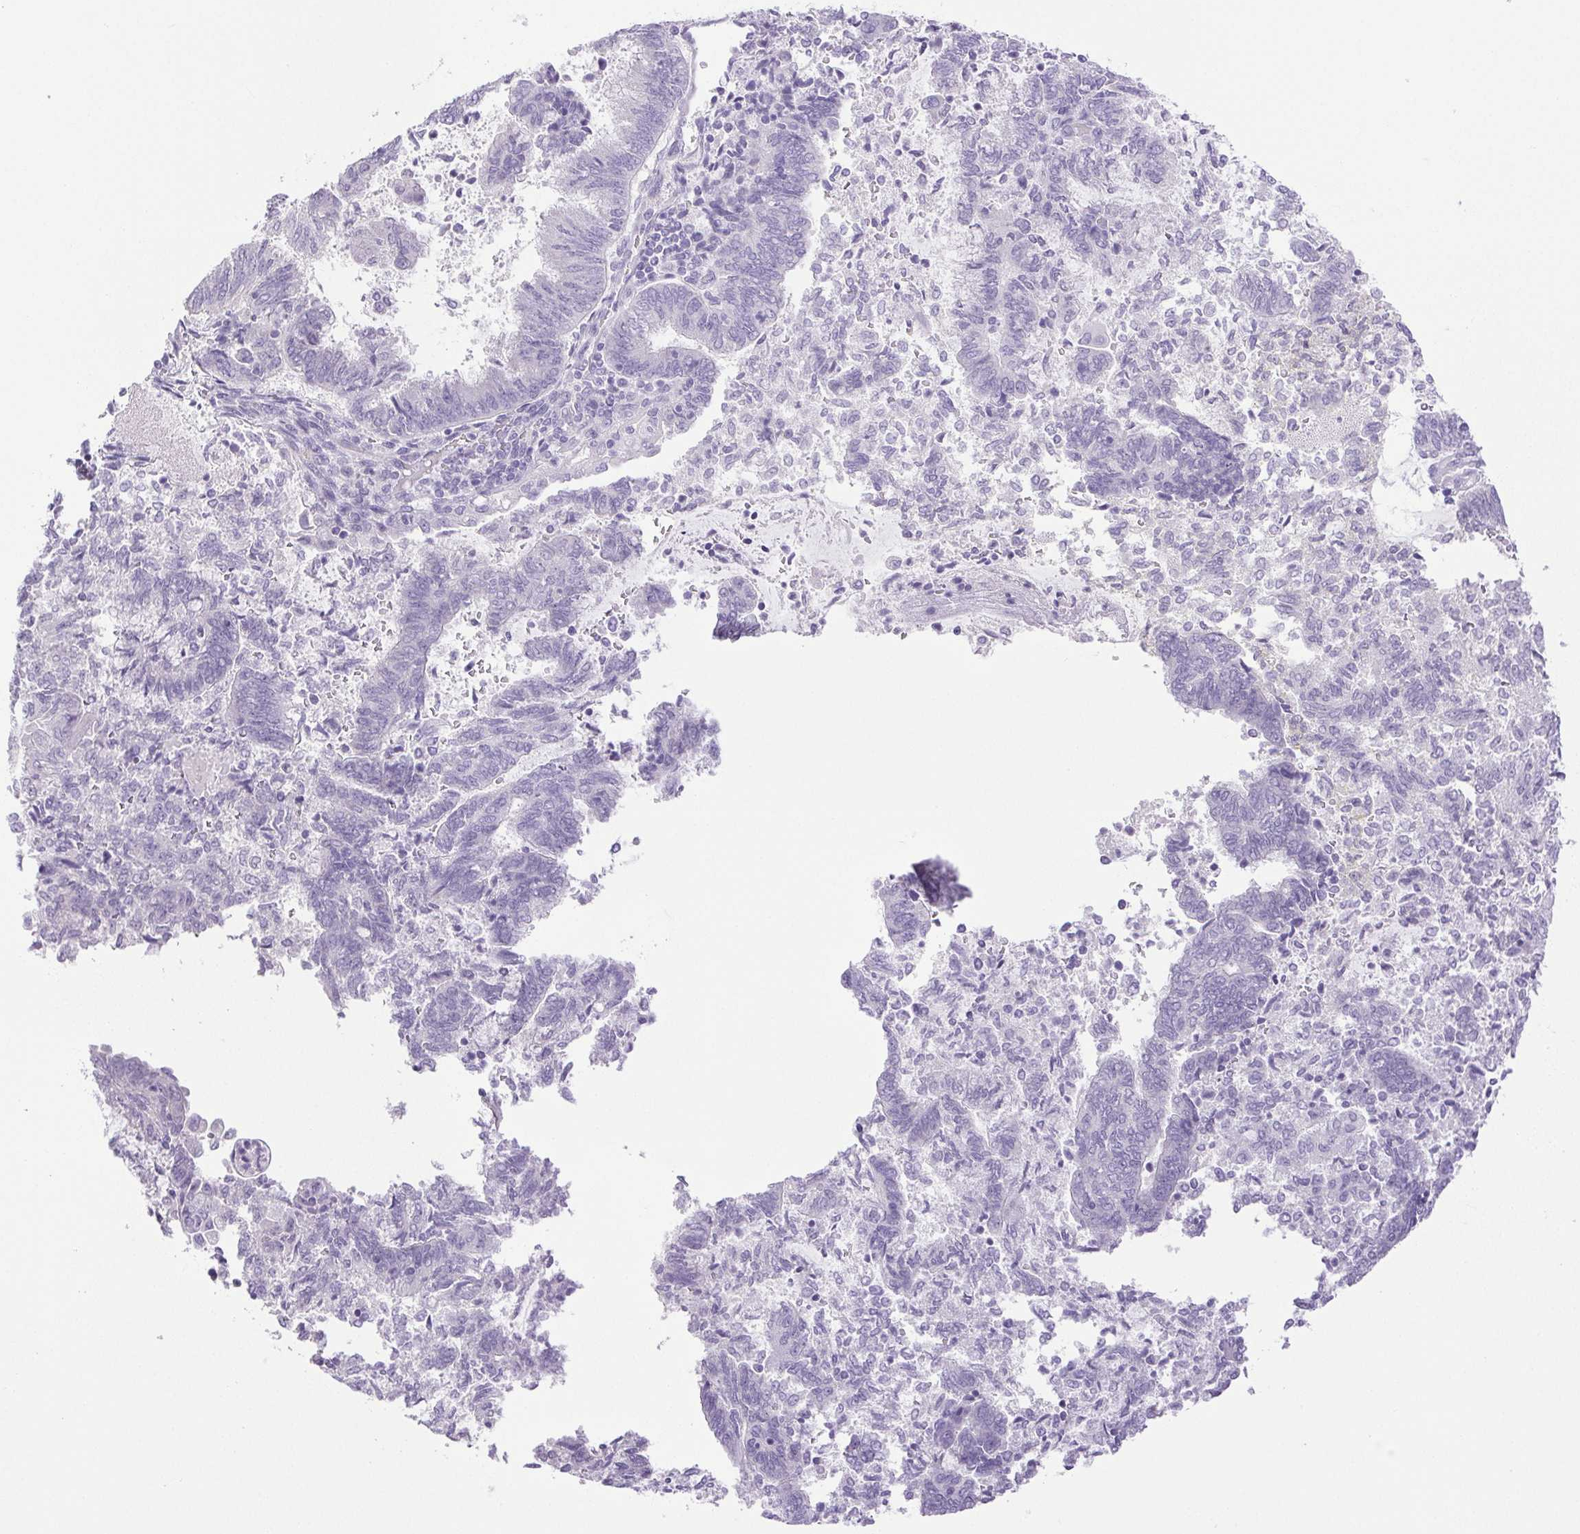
{"staining": {"intensity": "negative", "quantity": "none", "location": "none"}, "tissue": "endometrial cancer", "cell_type": "Tumor cells", "image_type": "cancer", "snomed": [{"axis": "morphology", "description": "Adenocarcinoma, NOS"}, {"axis": "topography", "description": "Endometrium"}], "caption": "Image shows no significant protein positivity in tumor cells of adenocarcinoma (endometrial).", "gene": "PAPPA2", "patient": {"sex": "female", "age": 65}}